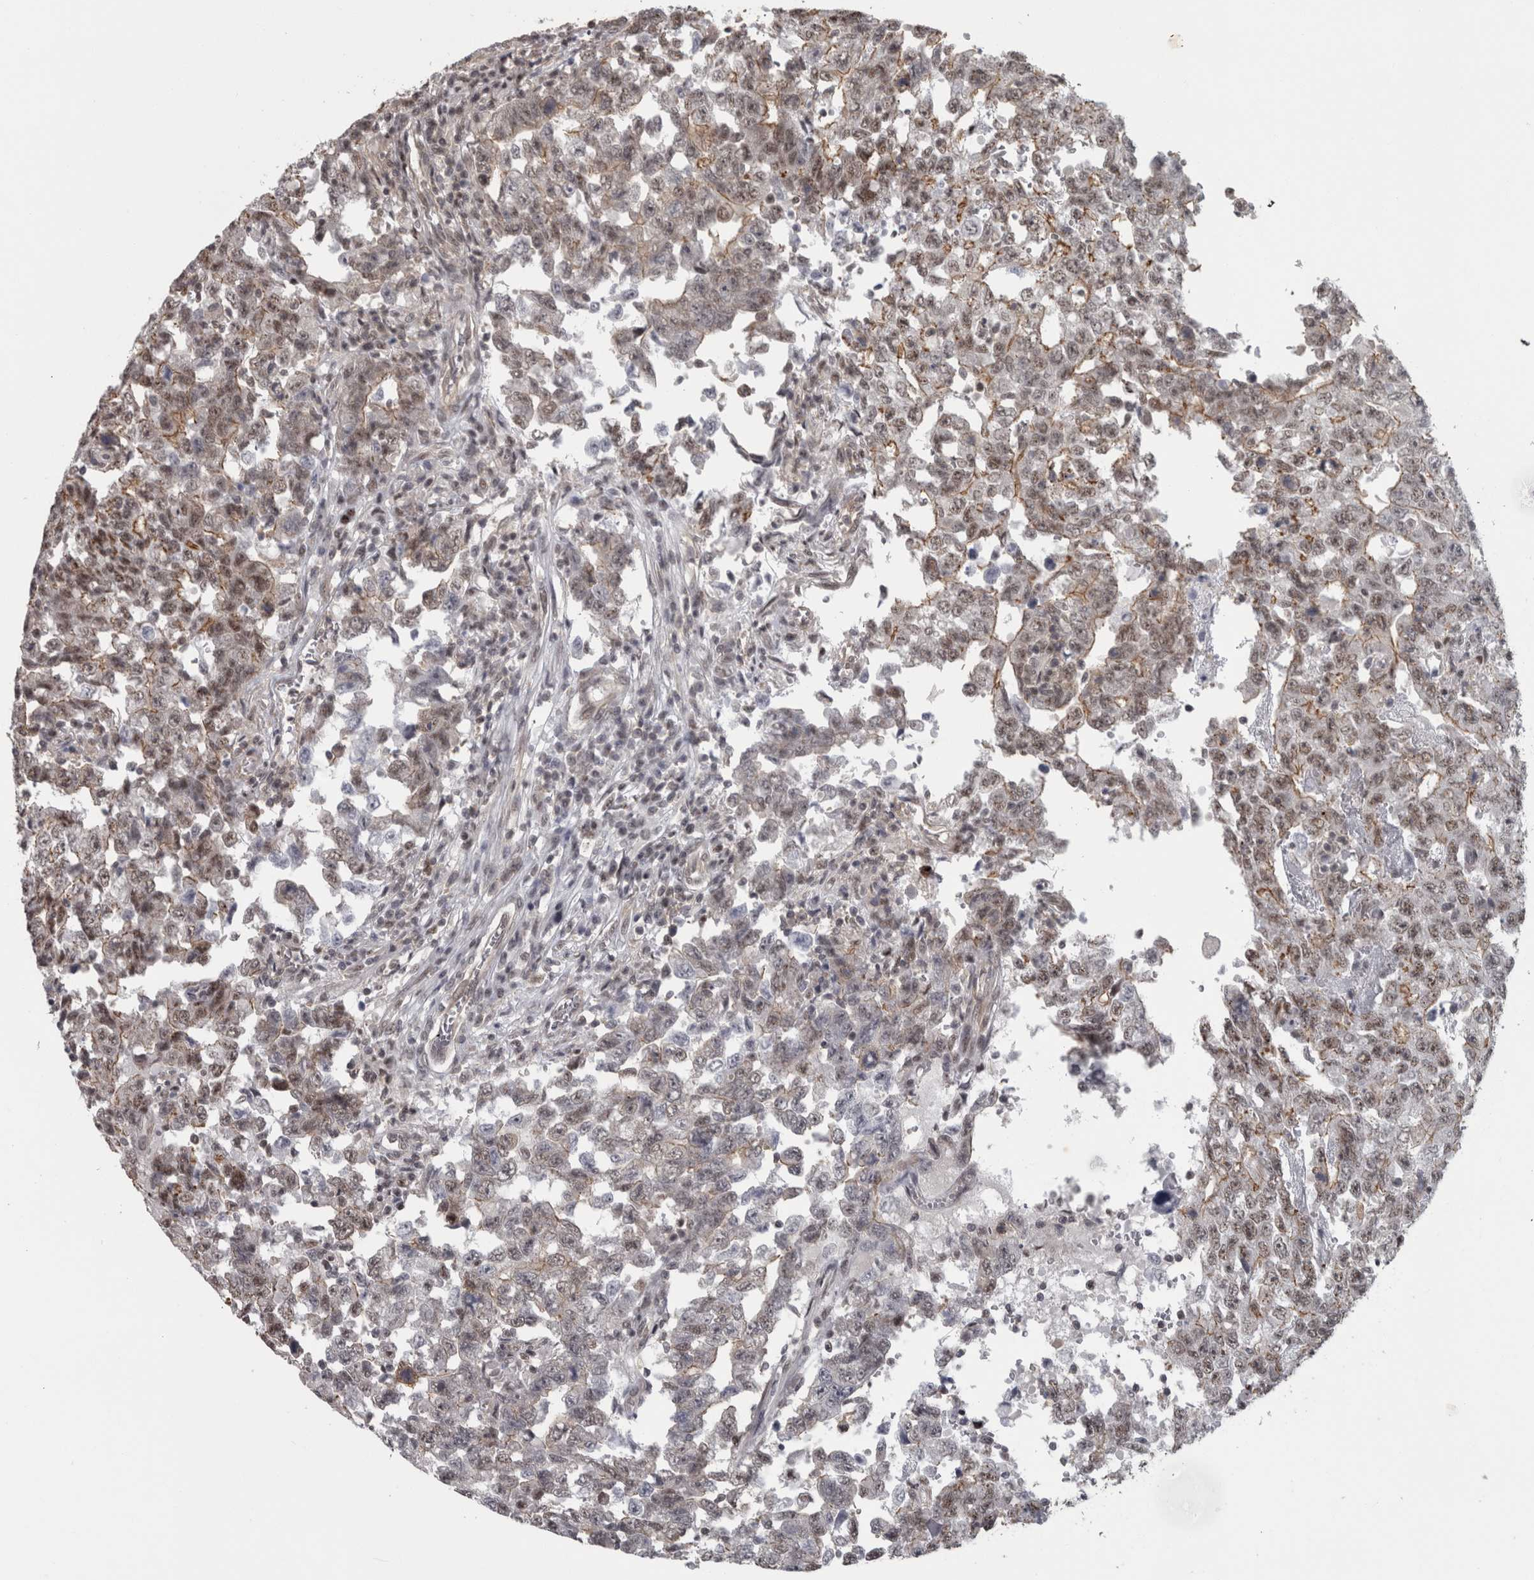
{"staining": {"intensity": "moderate", "quantity": ">75%", "location": "cytoplasmic/membranous,nuclear"}, "tissue": "testis cancer", "cell_type": "Tumor cells", "image_type": "cancer", "snomed": [{"axis": "morphology", "description": "Carcinoma, Embryonal, NOS"}, {"axis": "topography", "description": "Testis"}], "caption": "An image showing moderate cytoplasmic/membranous and nuclear positivity in approximately >75% of tumor cells in testis cancer (embryonal carcinoma), as visualized by brown immunohistochemical staining.", "gene": "PPP1R12B", "patient": {"sex": "male", "age": 26}}